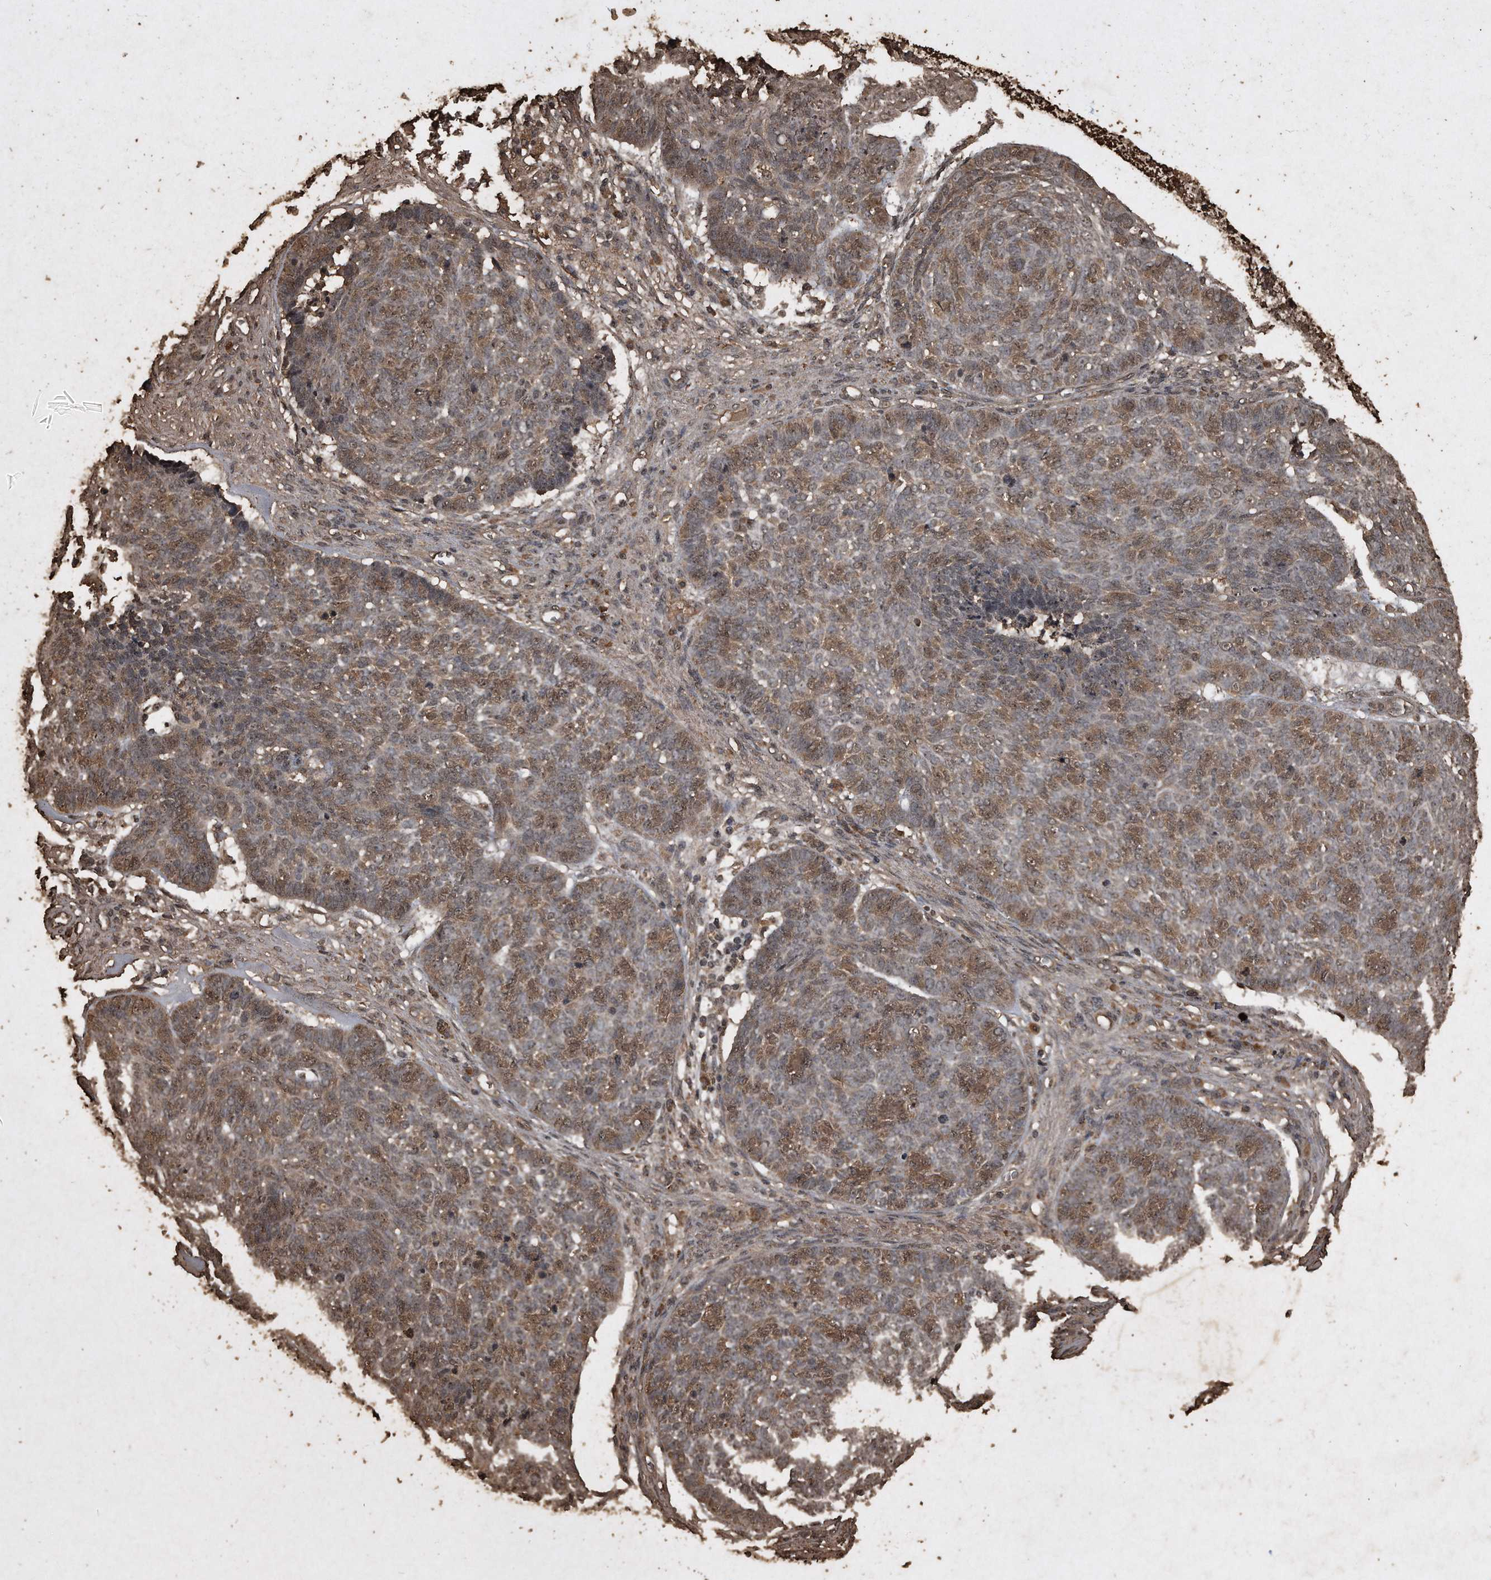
{"staining": {"intensity": "weak", "quantity": "25%-75%", "location": "cytoplasmic/membranous,nuclear"}, "tissue": "skin cancer", "cell_type": "Tumor cells", "image_type": "cancer", "snomed": [{"axis": "morphology", "description": "Basal cell carcinoma"}, {"axis": "topography", "description": "Skin"}], "caption": "Skin basal cell carcinoma stained with DAB IHC shows low levels of weak cytoplasmic/membranous and nuclear positivity in about 25%-75% of tumor cells.", "gene": "CFLAR", "patient": {"sex": "male", "age": 84}}